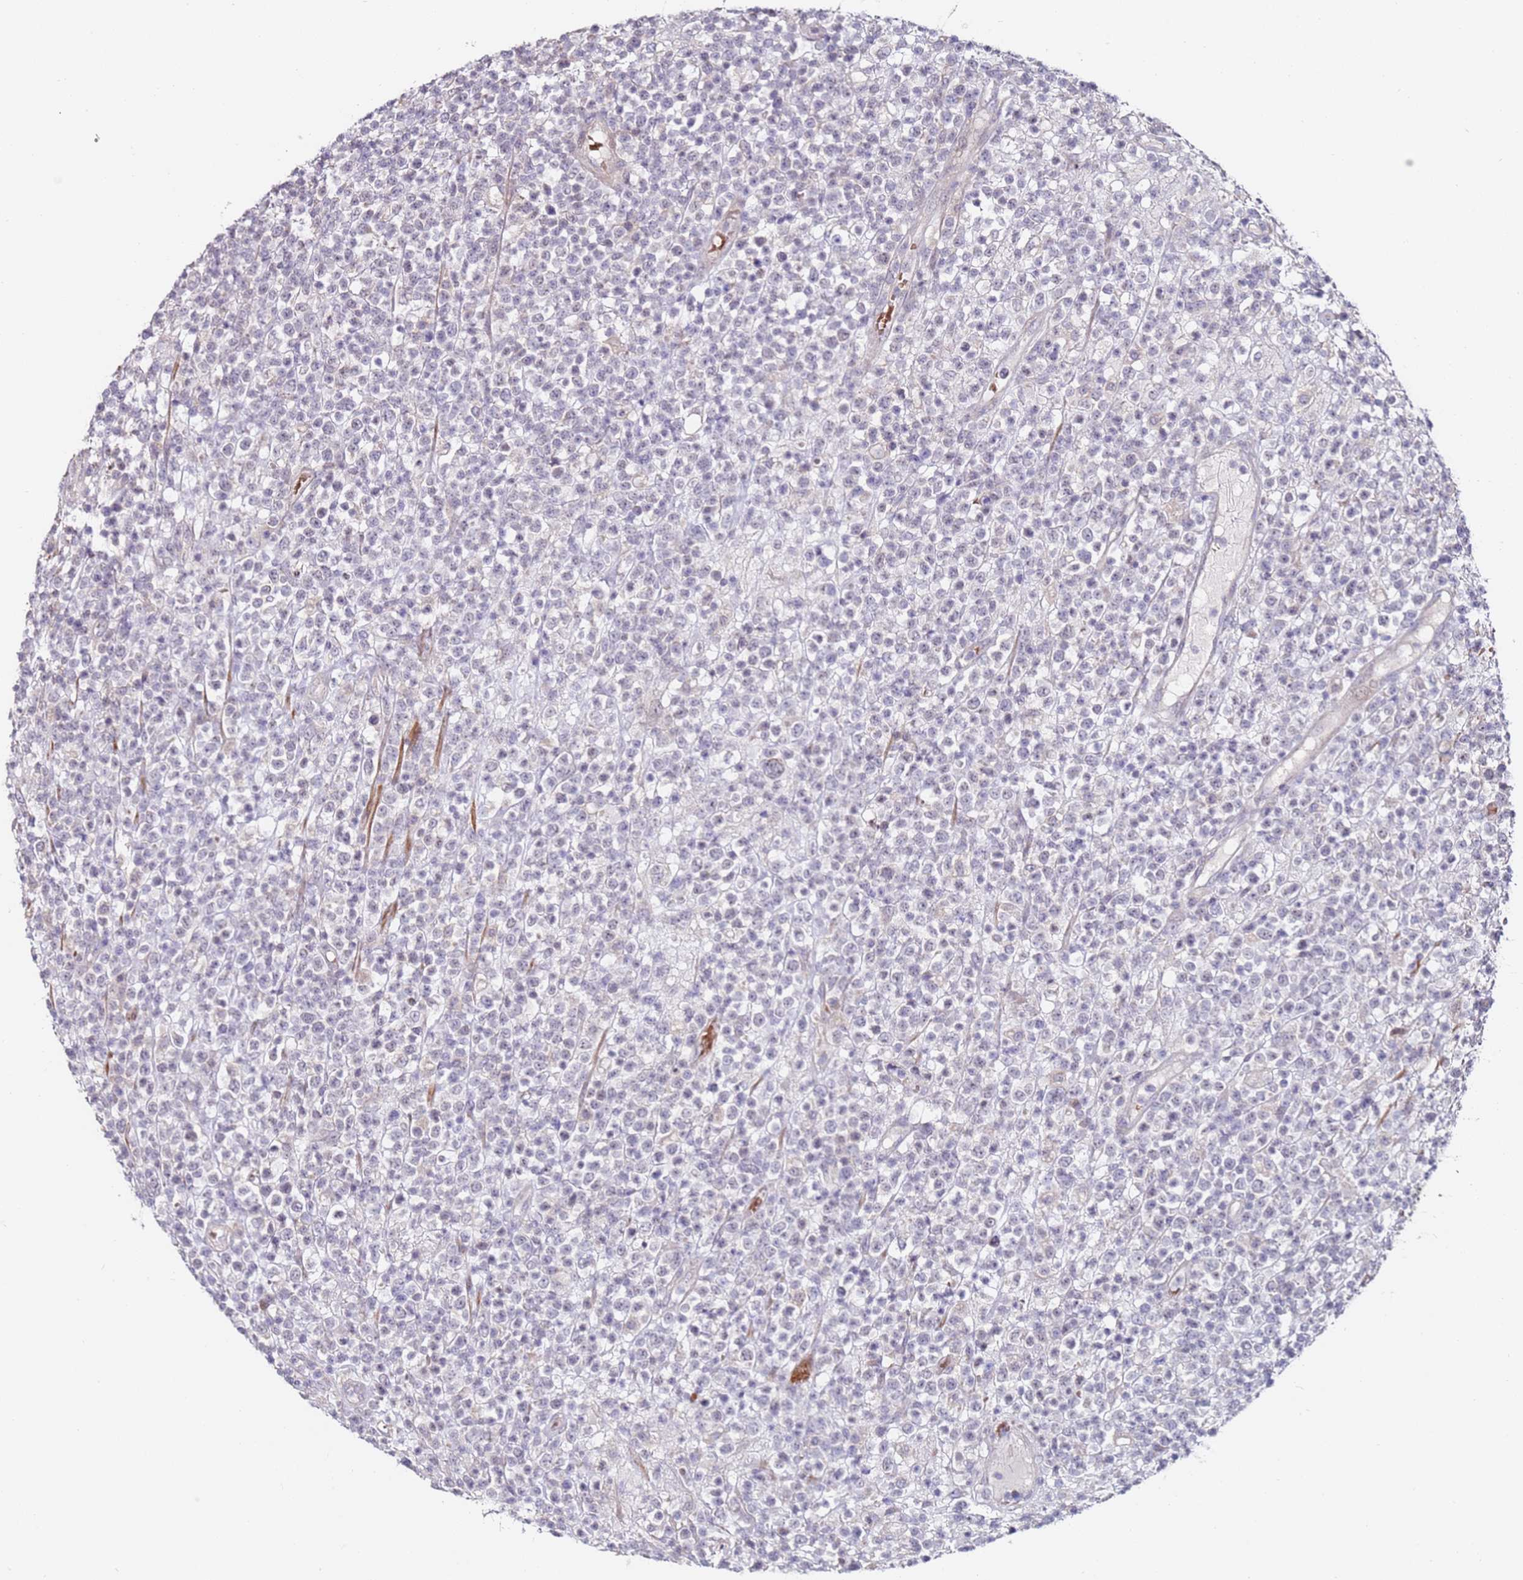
{"staining": {"intensity": "negative", "quantity": "none", "location": "none"}, "tissue": "lymphoma", "cell_type": "Tumor cells", "image_type": "cancer", "snomed": [{"axis": "morphology", "description": "Malignant lymphoma, non-Hodgkin's type, High grade"}, {"axis": "topography", "description": "Colon"}], "caption": "Tumor cells are negative for brown protein staining in high-grade malignant lymphoma, non-Hodgkin's type.", "gene": "RARS2", "patient": {"sex": "female", "age": 53}}